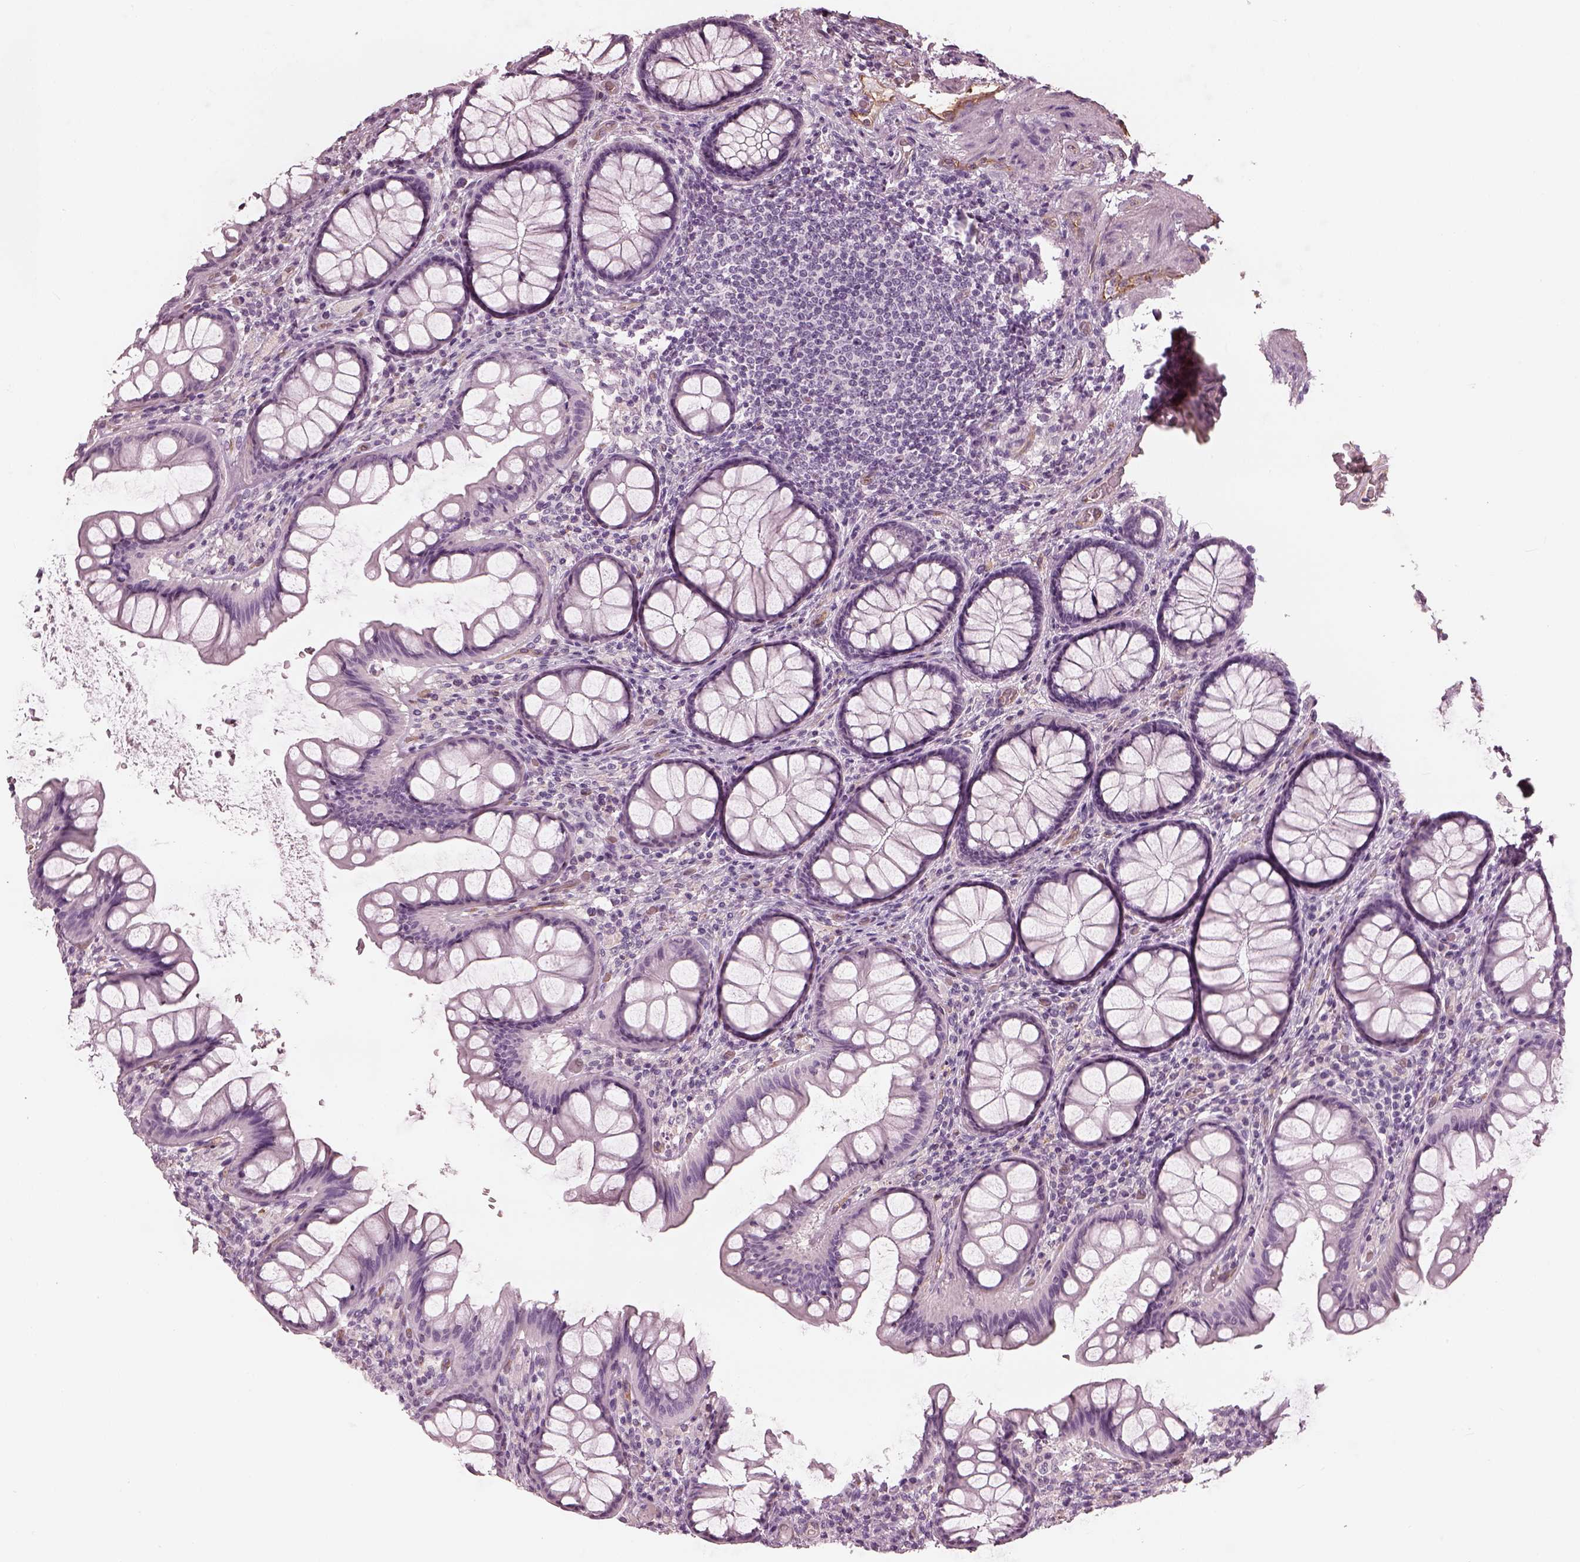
{"staining": {"intensity": "moderate", "quantity": "<25%", "location": "cytoplasmic/membranous"}, "tissue": "colon", "cell_type": "Endothelial cells", "image_type": "normal", "snomed": [{"axis": "morphology", "description": "Normal tissue, NOS"}, {"axis": "topography", "description": "Colon"}], "caption": "About <25% of endothelial cells in benign colon exhibit moderate cytoplasmic/membranous protein positivity as visualized by brown immunohistochemical staining.", "gene": "EIF4E1B", "patient": {"sex": "female", "age": 65}}